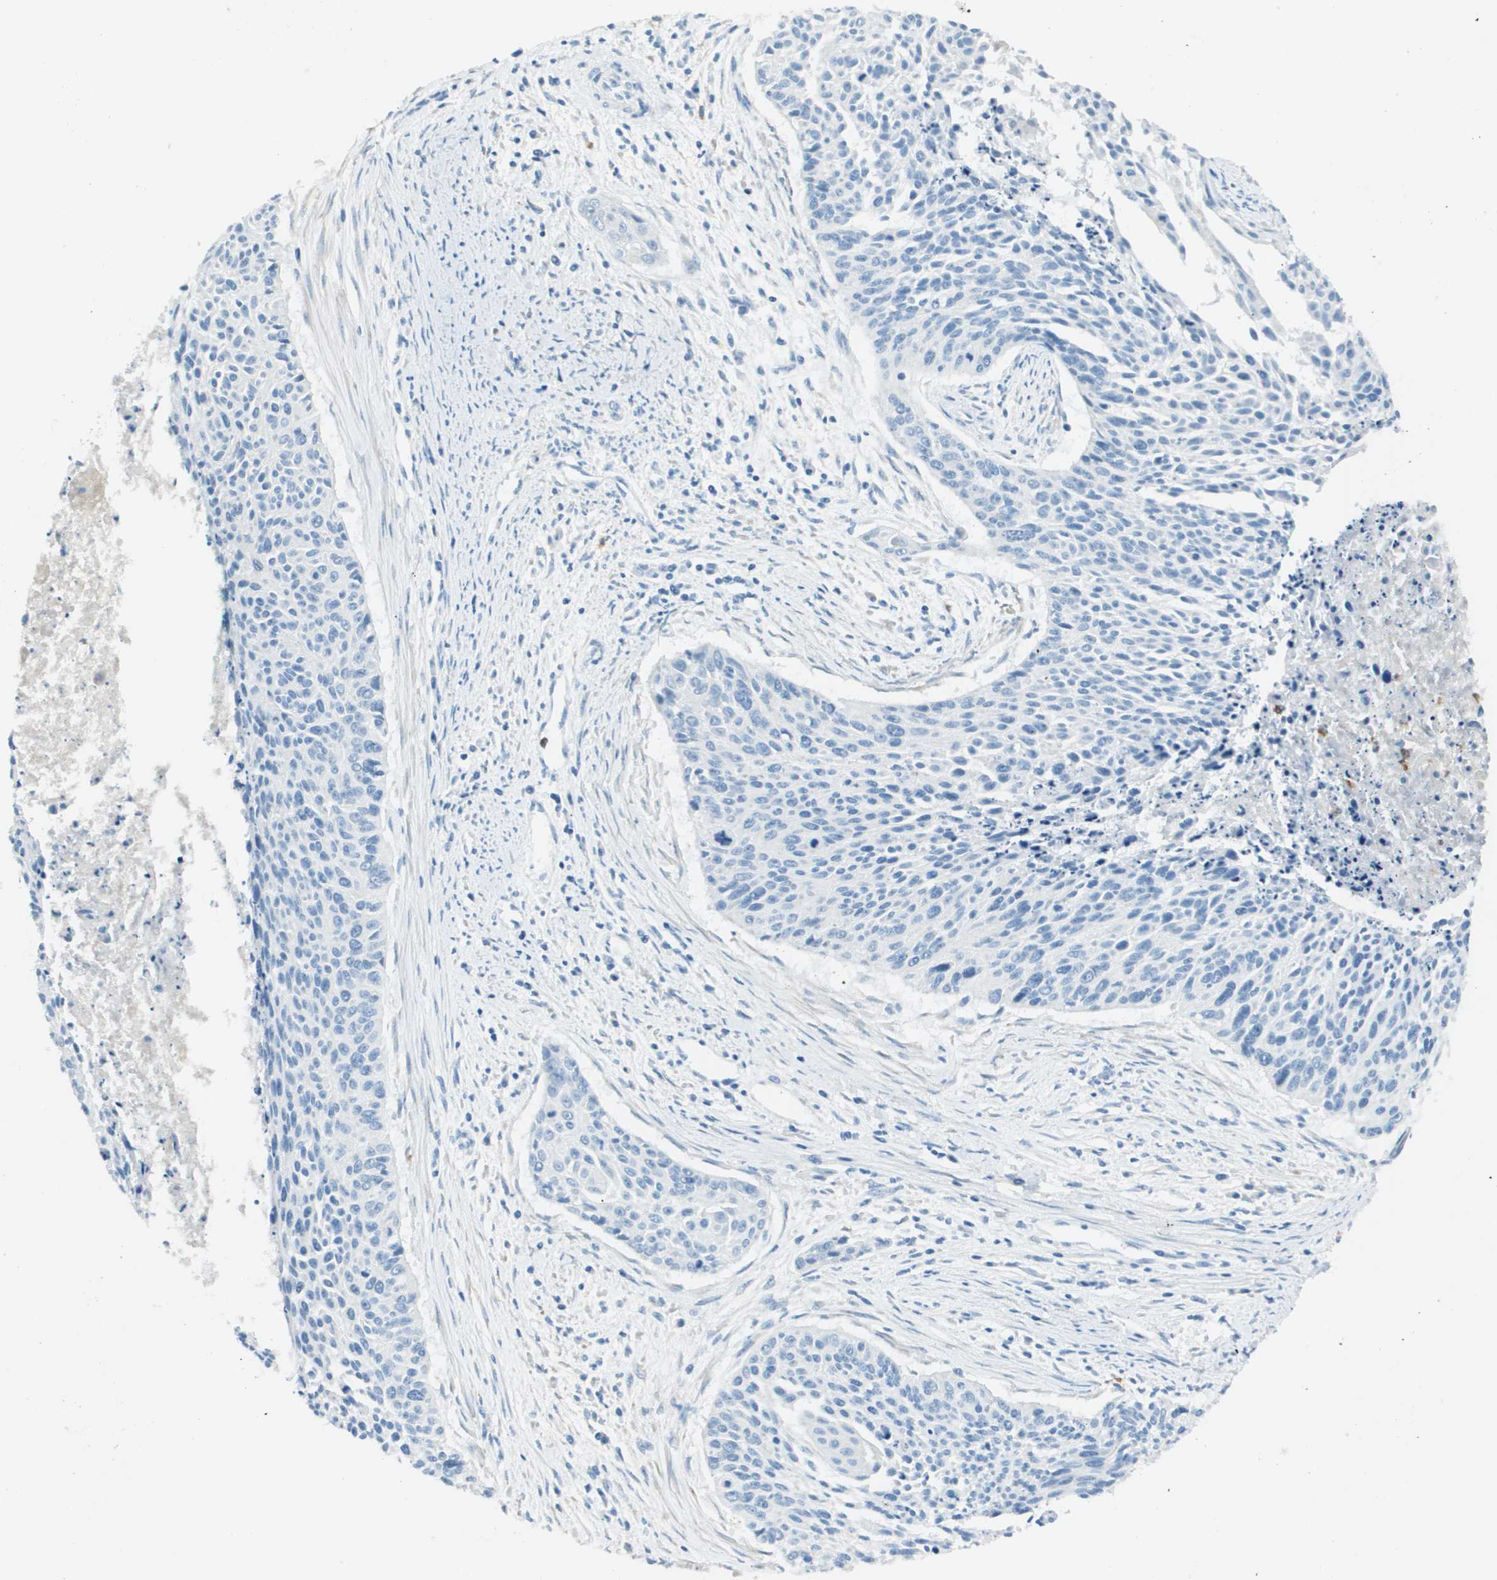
{"staining": {"intensity": "negative", "quantity": "none", "location": "none"}, "tissue": "cervical cancer", "cell_type": "Tumor cells", "image_type": "cancer", "snomed": [{"axis": "morphology", "description": "Squamous cell carcinoma, NOS"}, {"axis": "topography", "description": "Cervix"}], "caption": "DAB (3,3'-diaminobenzidine) immunohistochemical staining of human cervical cancer reveals no significant positivity in tumor cells.", "gene": "PTGDR2", "patient": {"sex": "female", "age": 55}}